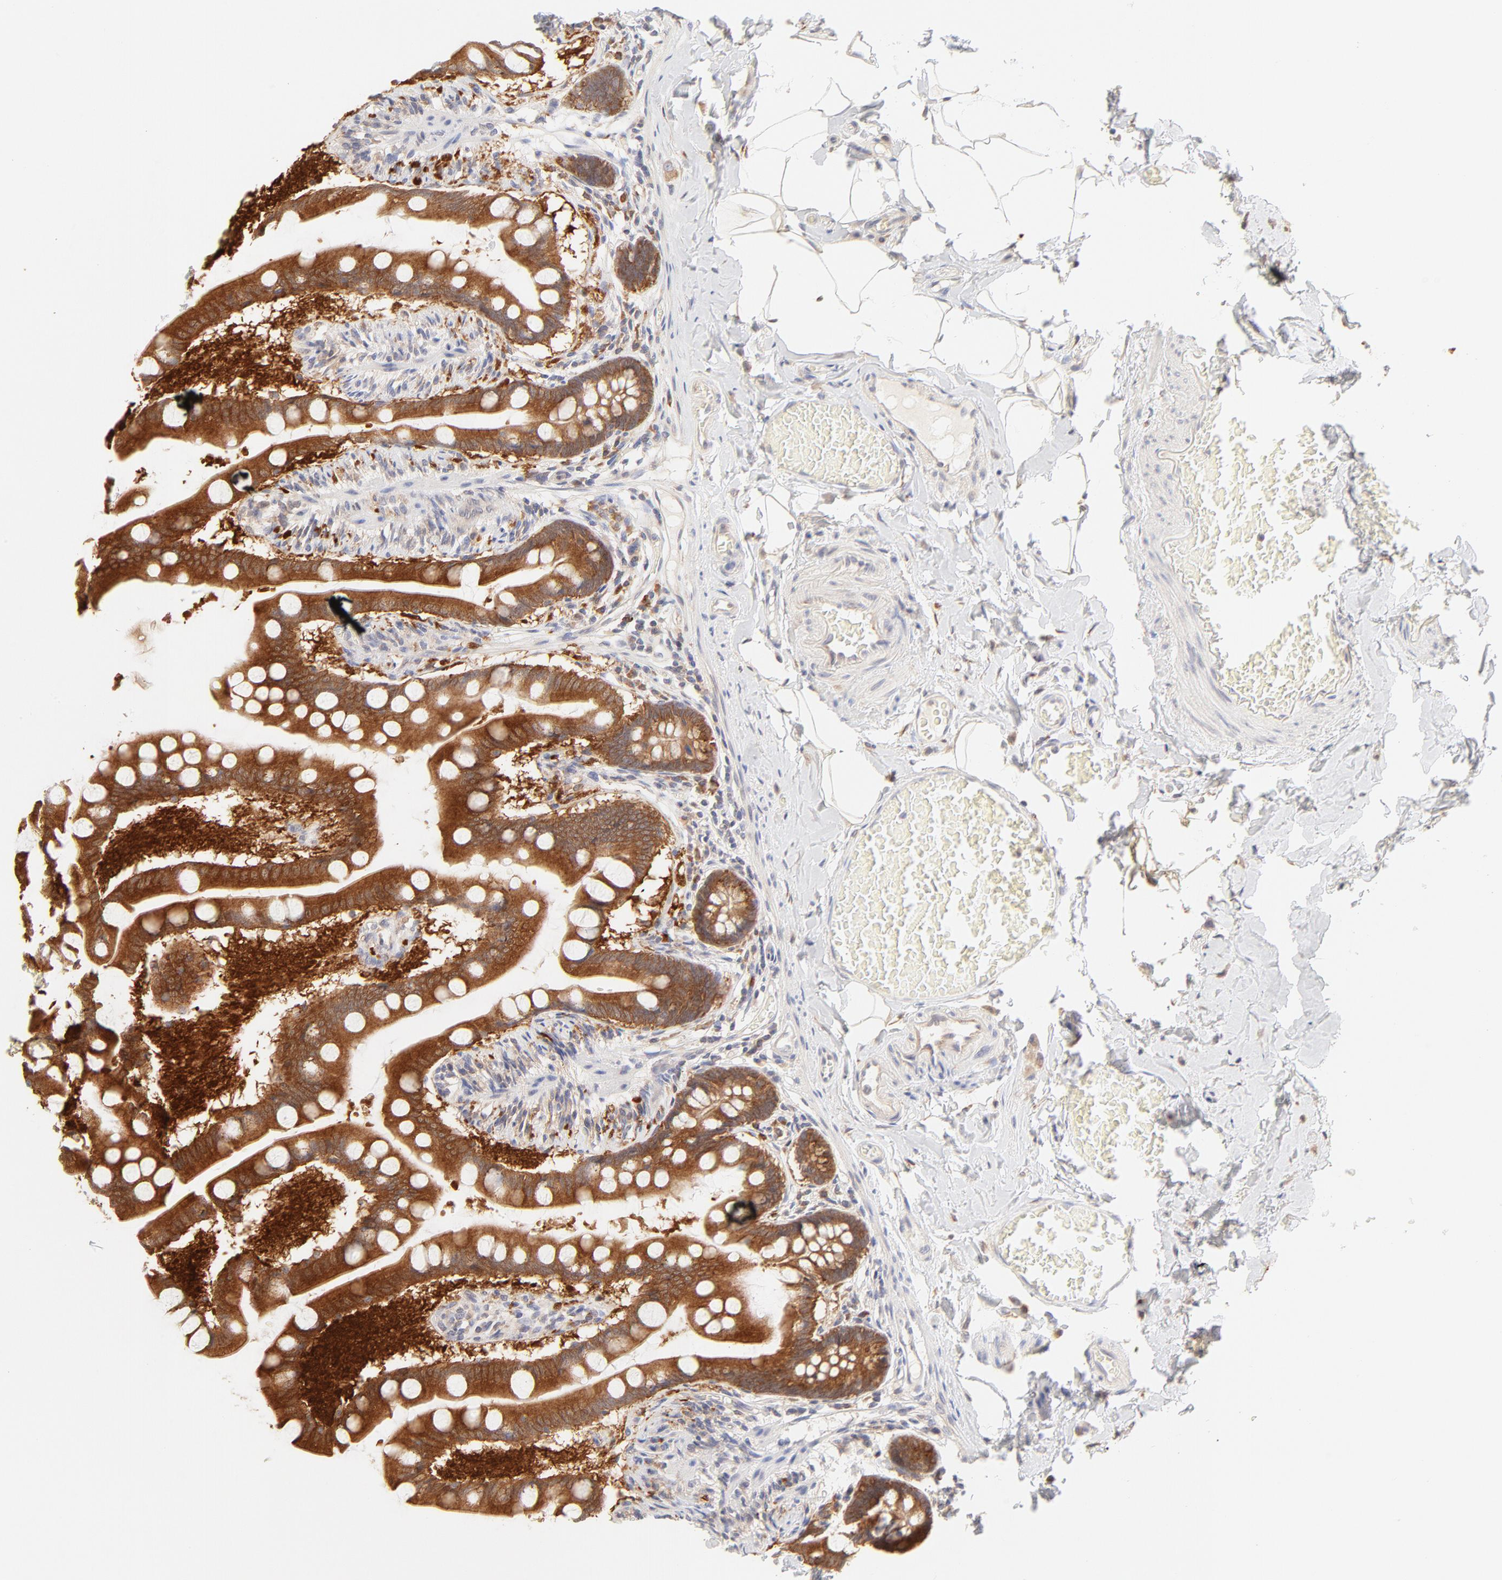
{"staining": {"intensity": "moderate", "quantity": ">75%", "location": "cytoplasmic/membranous"}, "tissue": "small intestine", "cell_type": "Glandular cells", "image_type": "normal", "snomed": [{"axis": "morphology", "description": "Normal tissue, NOS"}, {"axis": "topography", "description": "Small intestine"}], "caption": "A high-resolution histopathology image shows immunohistochemistry (IHC) staining of benign small intestine, which exhibits moderate cytoplasmic/membranous expression in approximately >75% of glandular cells.", "gene": "RPS6KA1", "patient": {"sex": "male", "age": 41}}